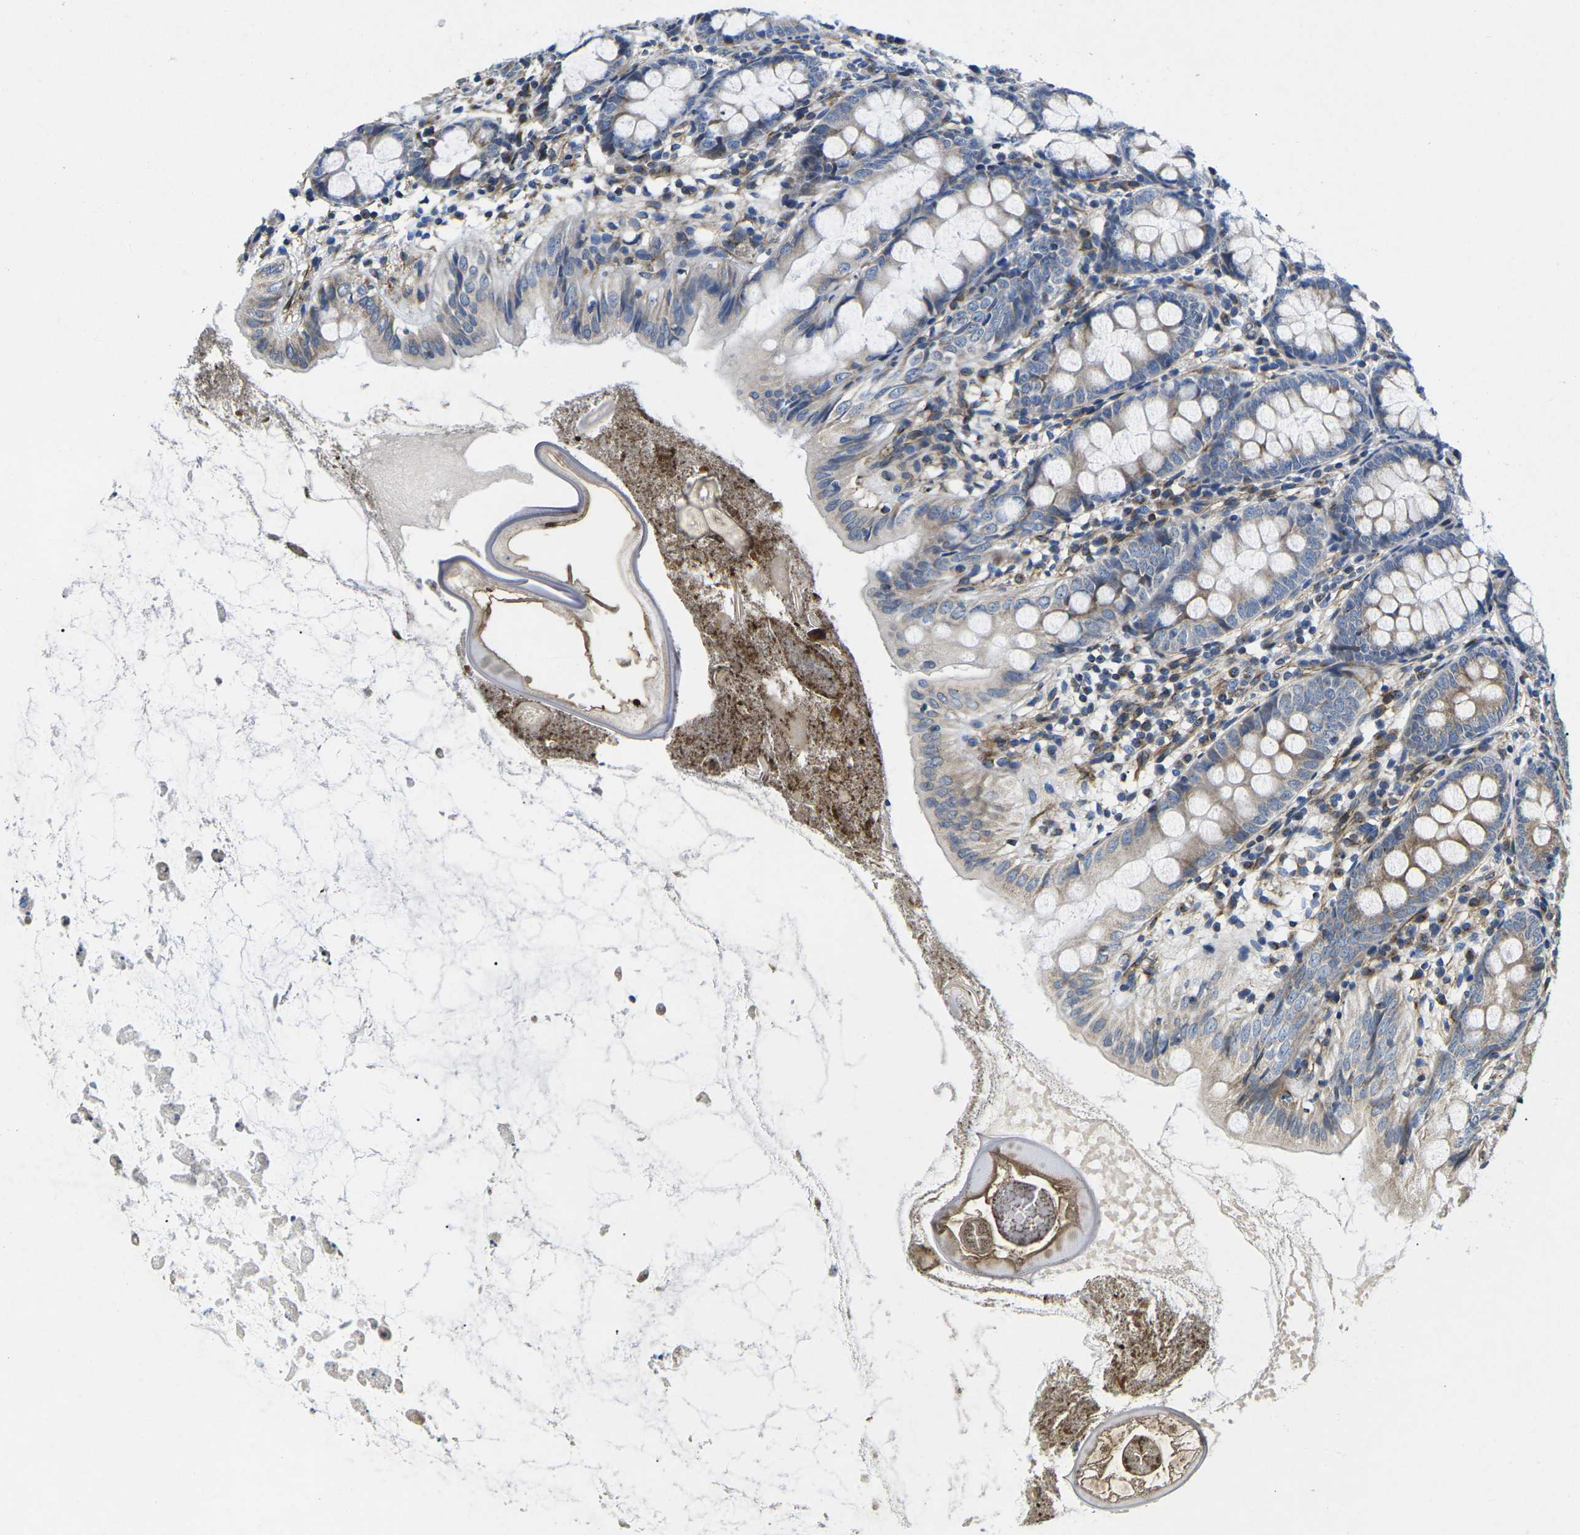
{"staining": {"intensity": "weak", "quantity": ">75%", "location": "cytoplasmic/membranous"}, "tissue": "appendix", "cell_type": "Glandular cells", "image_type": "normal", "snomed": [{"axis": "morphology", "description": "Normal tissue, NOS"}, {"axis": "topography", "description": "Appendix"}], "caption": "Protein staining displays weak cytoplasmic/membranous expression in about >75% of glandular cells in unremarkable appendix.", "gene": "TMEFF2", "patient": {"sex": "female", "age": 77}}